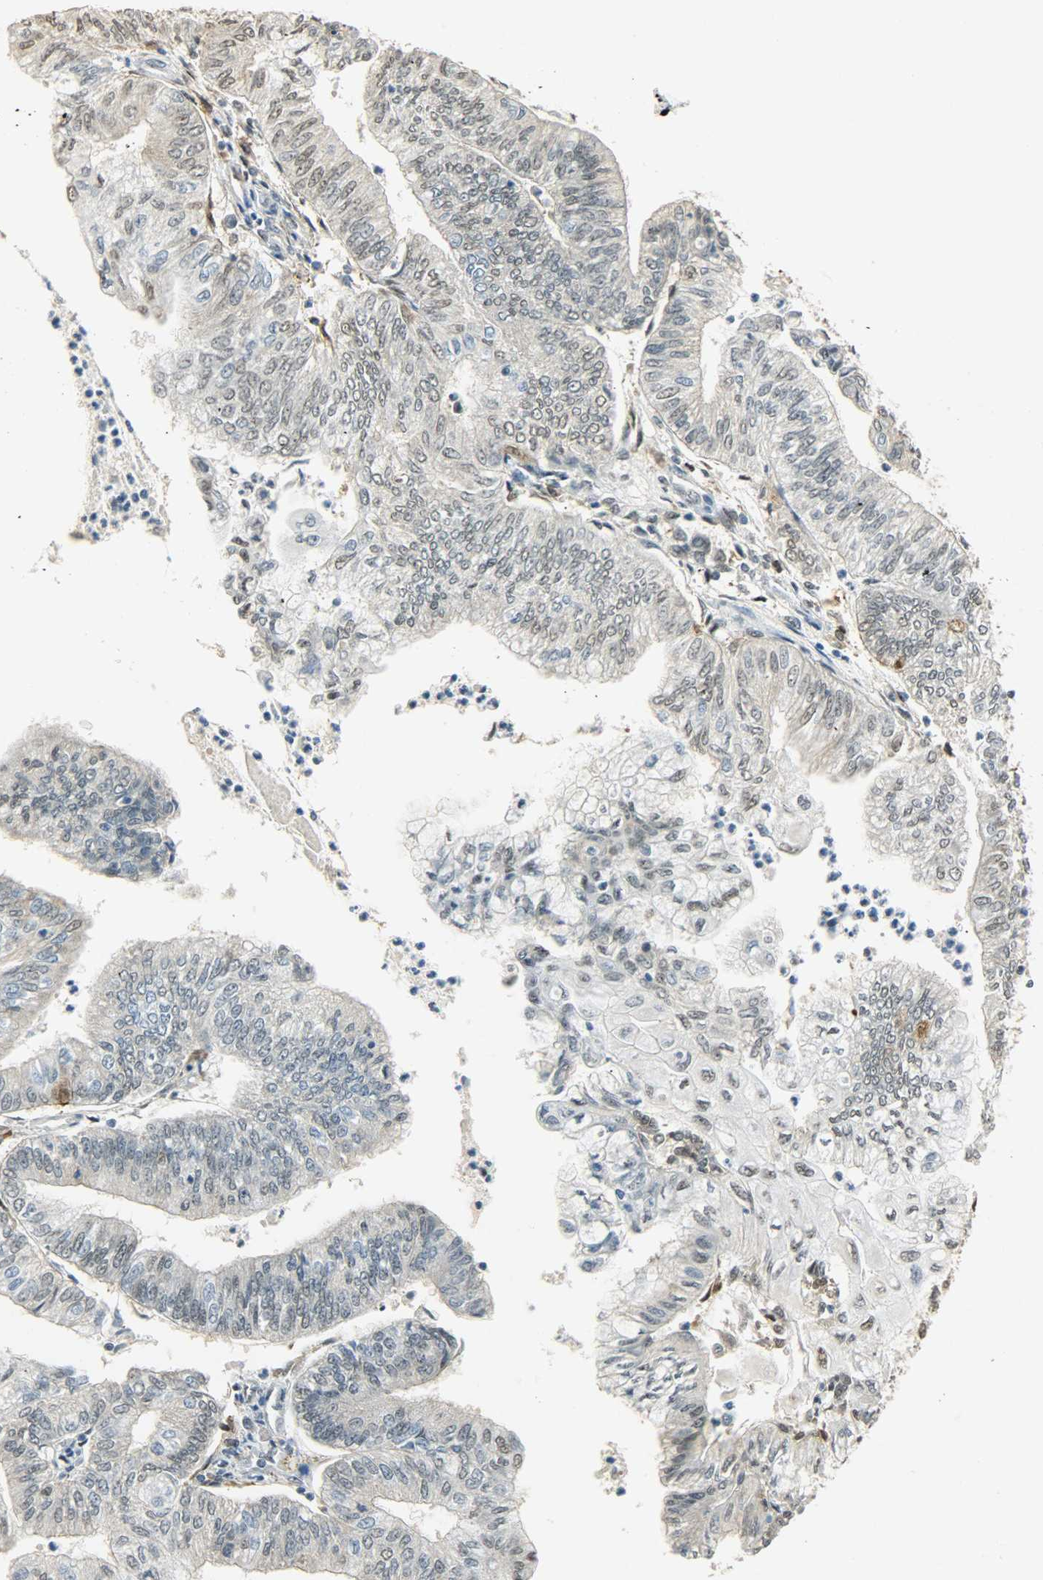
{"staining": {"intensity": "weak", "quantity": "<25%", "location": "nuclear"}, "tissue": "endometrial cancer", "cell_type": "Tumor cells", "image_type": "cancer", "snomed": [{"axis": "morphology", "description": "Adenocarcinoma, NOS"}, {"axis": "topography", "description": "Endometrium"}], "caption": "Histopathology image shows no protein positivity in tumor cells of endometrial adenocarcinoma tissue.", "gene": "NGFR", "patient": {"sex": "female", "age": 59}}